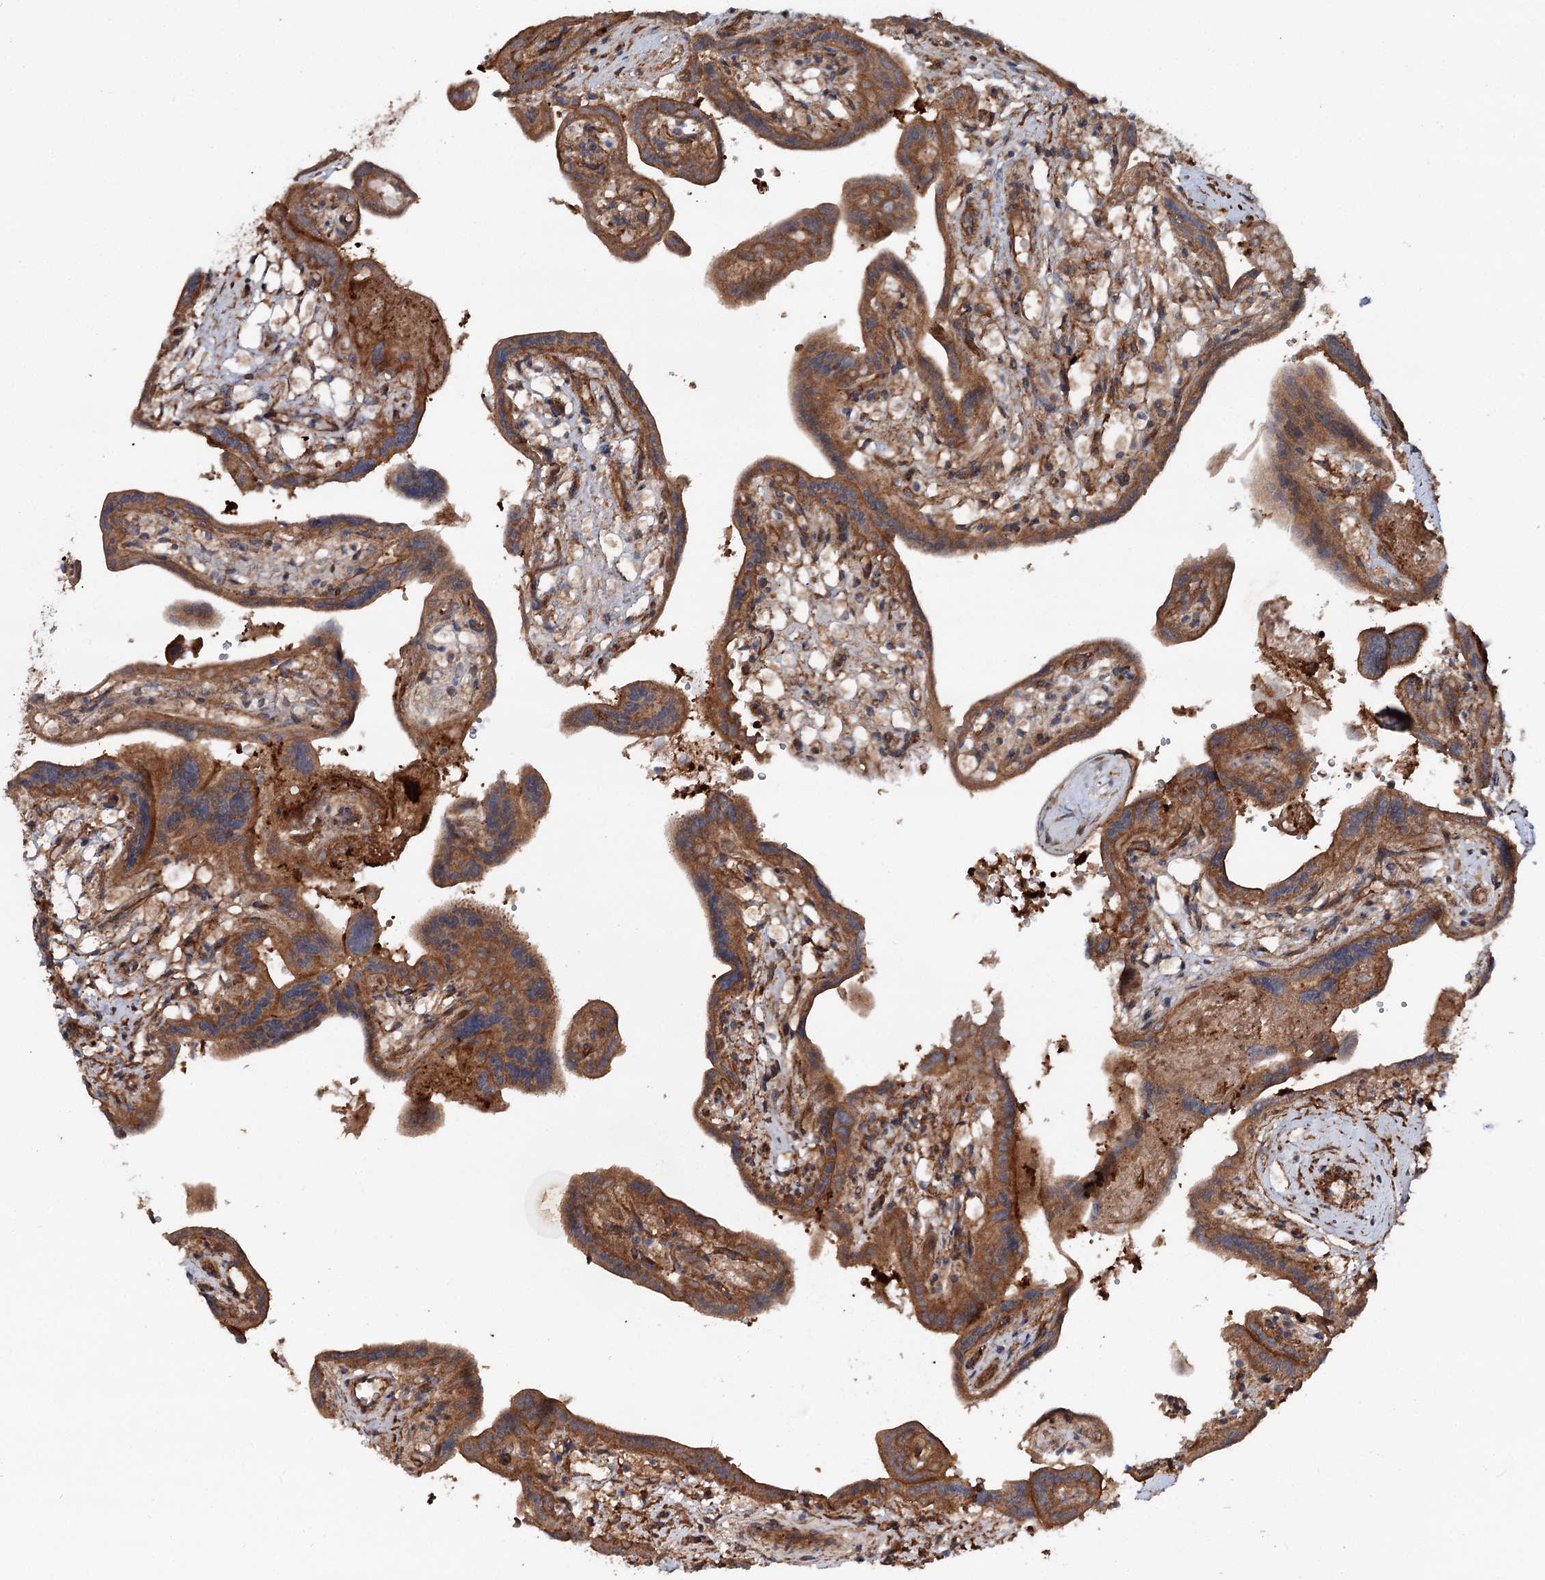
{"staining": {"intensity": "strong", "quantity": ">75%", "location": "cytoplasmic/membranous"}, "tissue": "placenta", "cell_type": "Trophoblastic cells", "image_type": "normal", "snomed": [{"axis": "morphology", "description": "Normal tissue, NOS"}, {"axis": "topography", "description": "Placenta"}], "caption": "Trophoblastic cells reveal high levels of strong cytoplasmic/membranous staining in approximately >75% of cells in benign human placenta. The protein of interest is shown in brown color, while the nuclei are stained blue.", "gene": "ADGRG4", "patient": {"sex": "female", "age": 37}}